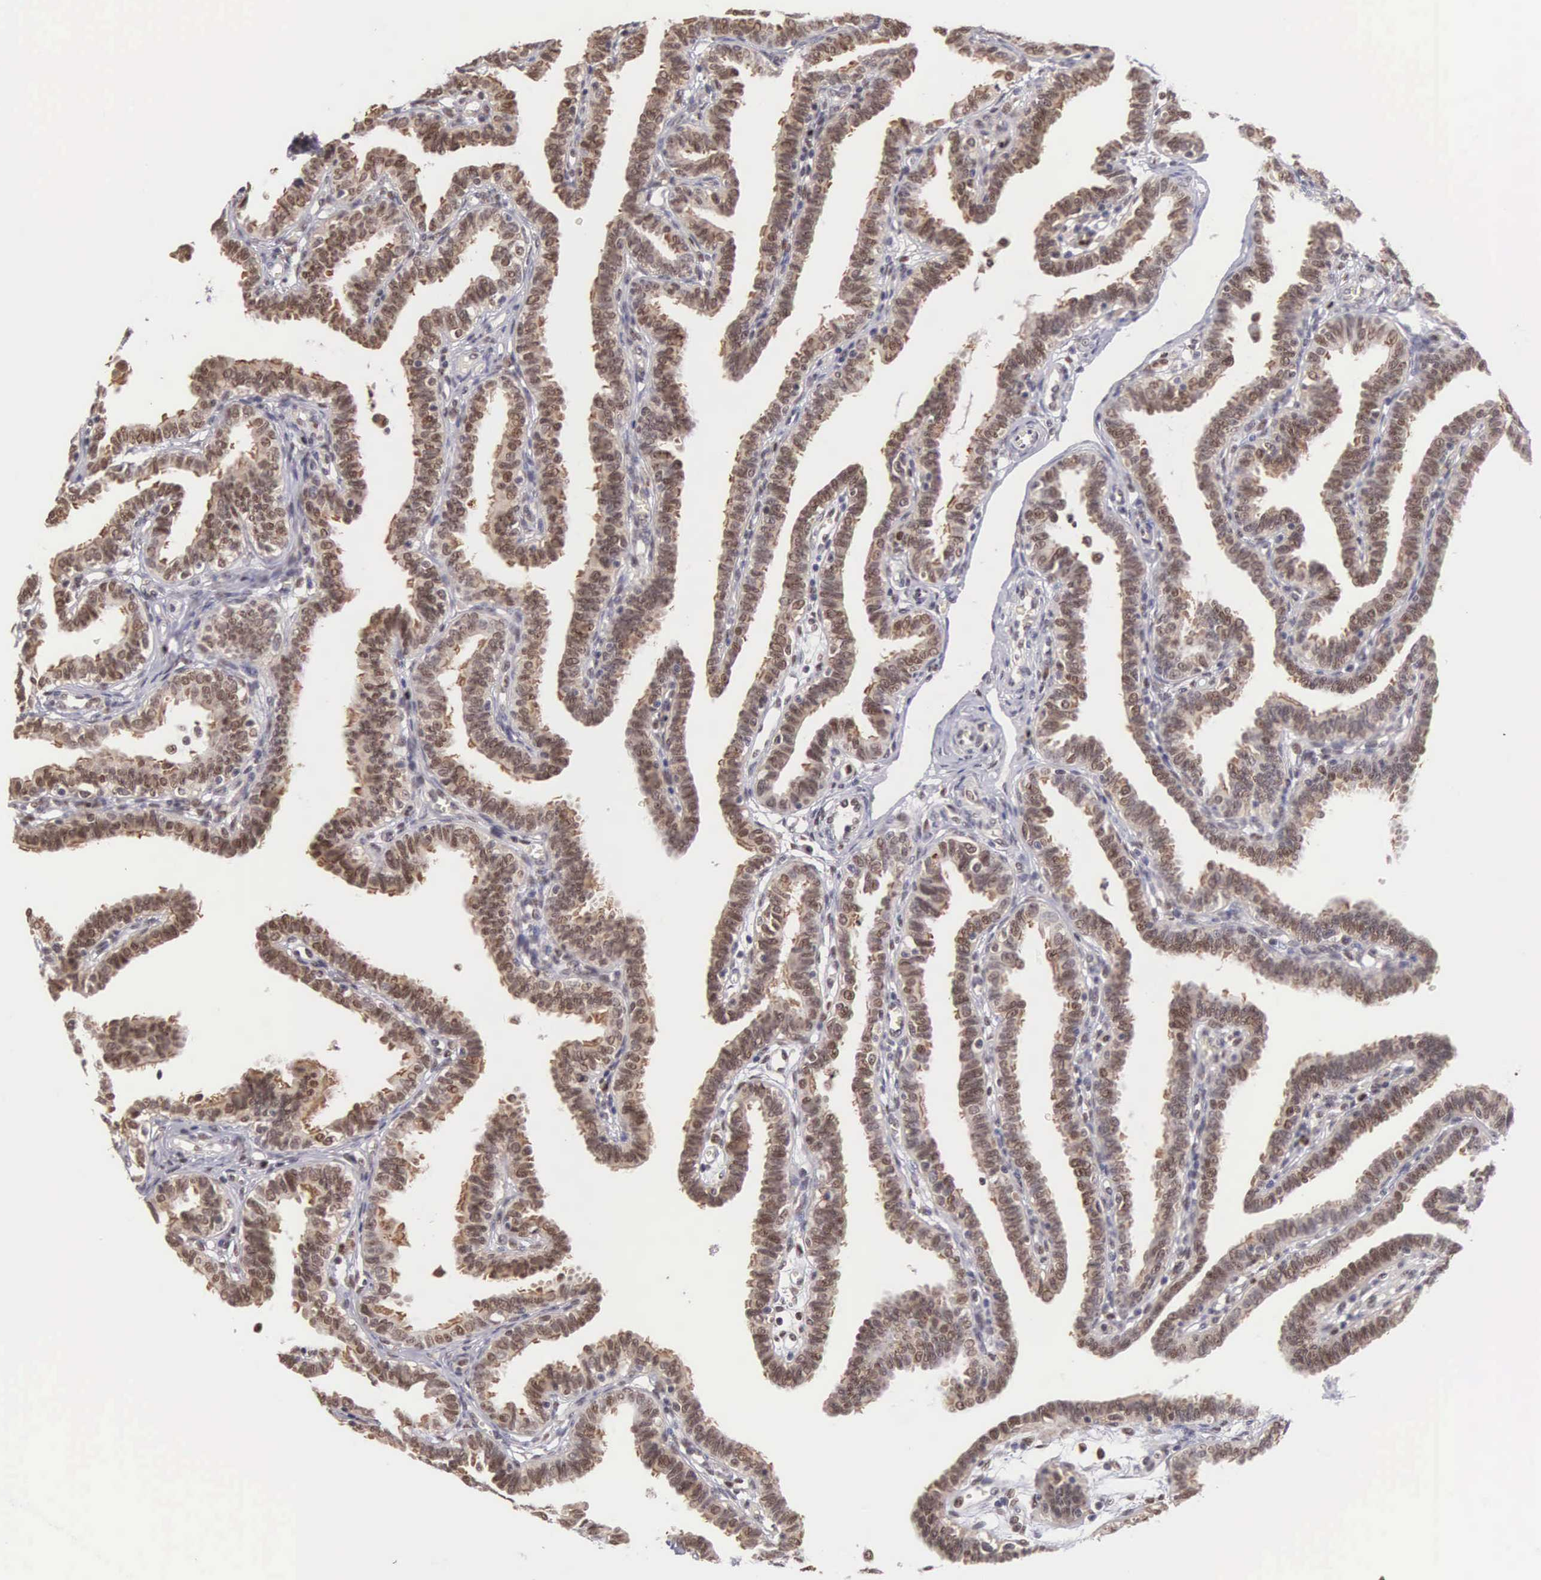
{"staining": {"intensity": "moderate", "quantity": "25%-75%", "location": "cytoplasmic/membranous,nuclear"}, "tissue": "fallopian tube", "cell_type": "Glandular cells", "image_type": "normal", "snomed": [{"axis": "morphology", "description": "Normal tissue, NOS"}, {"axis": "topography", "description": "Fallopian tube"}], "caption": "A brown stain shows moderate cytoplasmic/membranous,nuclear expression of a protein in glandular cells of unremarkable fallopian tube. (DAB (3,3'-diaminobenzidine) IHC with brightfield microscopy, high magnification).", "gene": "GRK3", "patient": {"sex": "female", "age": 41}}